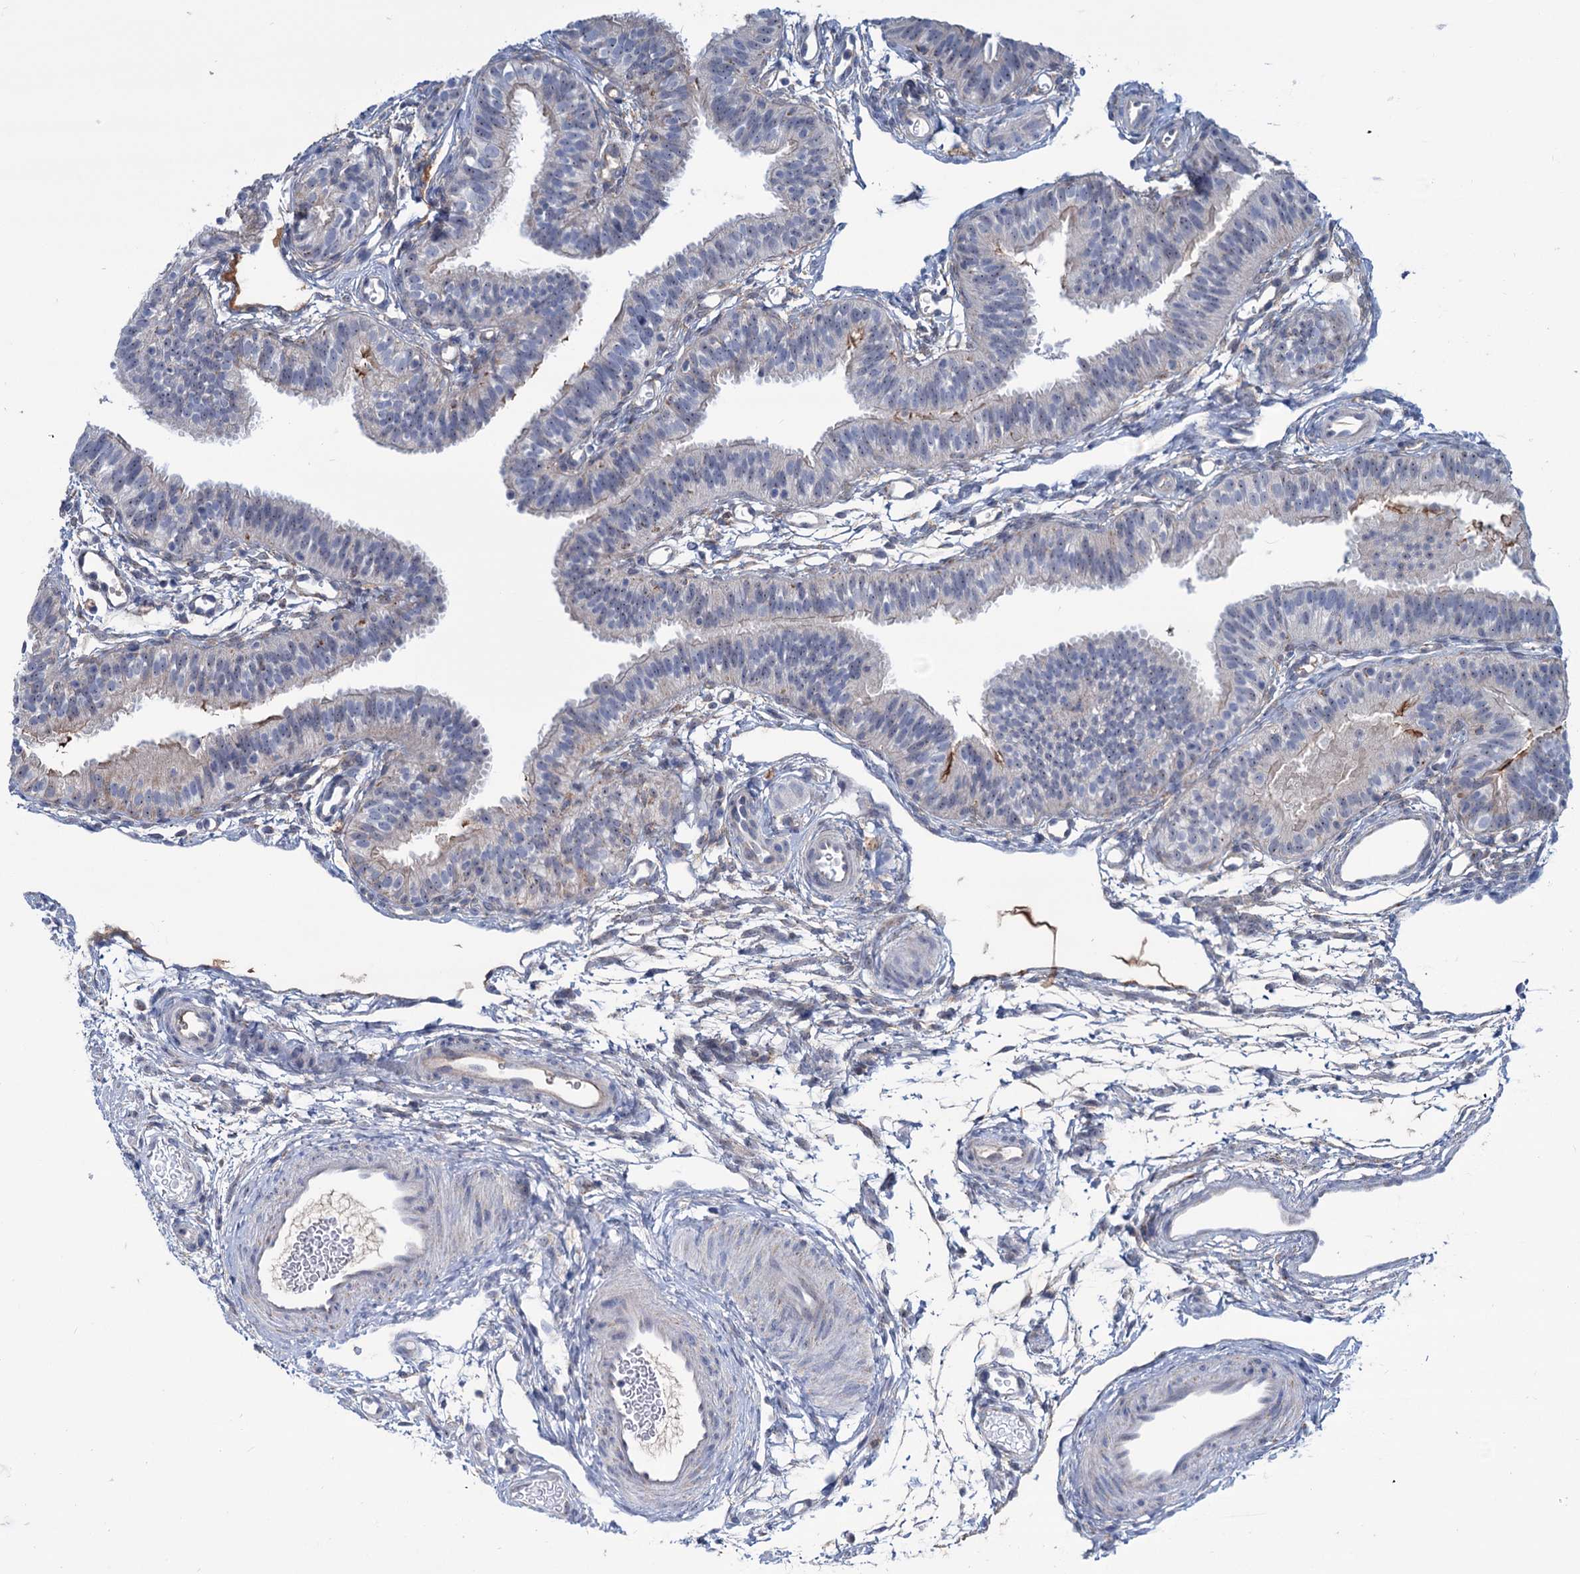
{"staining": {"intensity": "weak", "quantity": "<25%", "location": "cytoplasmic/membranous"}, "tissue": "fallopian tube", "cell_type": "Glandular cells", "image_type": "normal", "snomed": [{"axis": "morphology", "description": "Normal tissue, NOS"}, {"axis": "topography", "description": "Fallopian tube"}], "caption": "This micrograph is of benign fallopian tube stained with immunohistochemistry (IHC) to label a protein in brown with the nuclei are counter-stained blue. There is no expression in glandular cells. (DAB immunohistochemistry (IHC) visualized using brightfield microscopy, high magnification).", "gene": "LPIN1", "patient": {"sex": "female", "age": 35}}